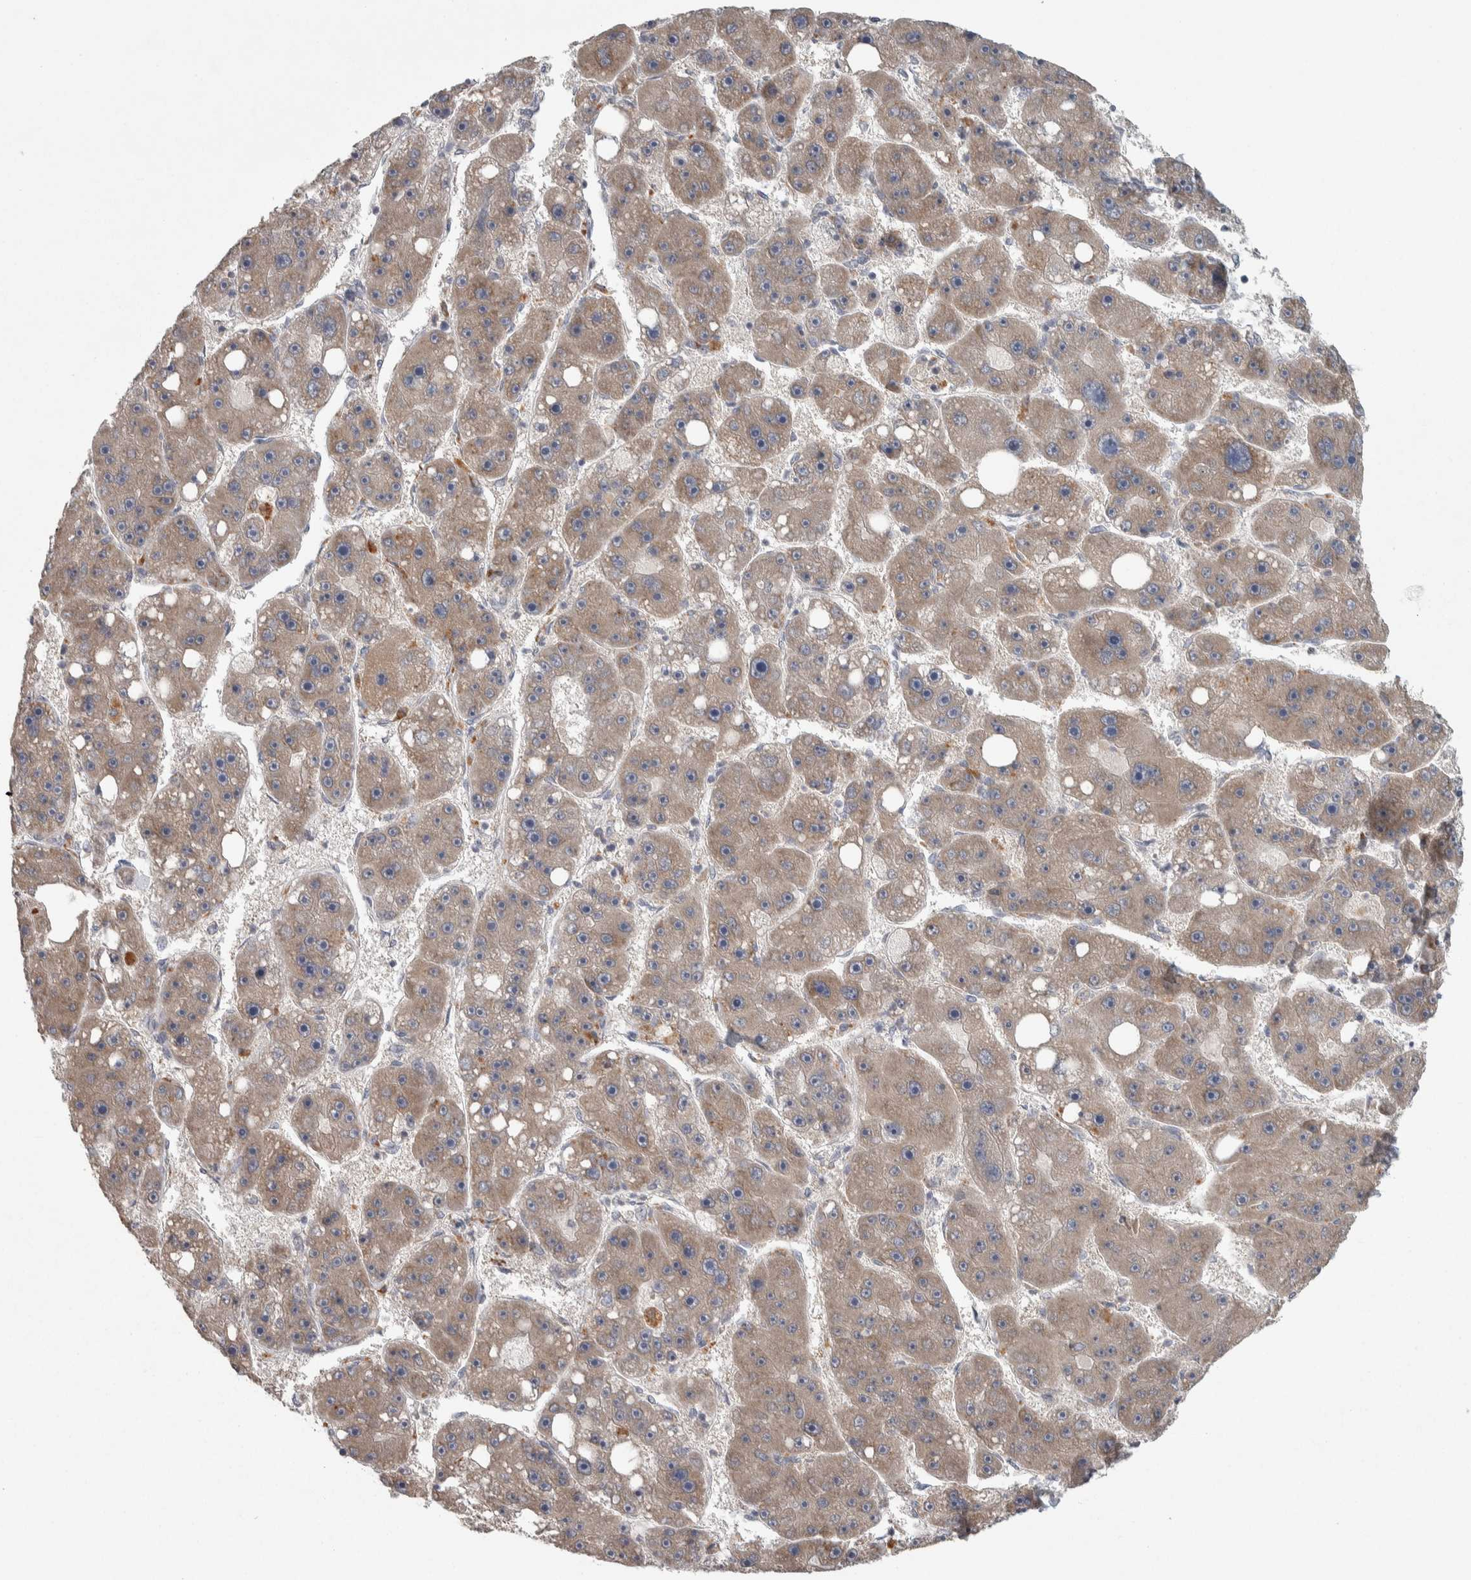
{"staining": {"intensity": "weak", "quantity": ">75%", "location": "cytoplasmic/membranous"}, "tissue": "liver cancer", "cell_type": "Tumor cells", "image_type": "cancer", "snomed": [{"axis": "morphology", "description": "Carcinoma, Hepatocellular, NOS"}, {"axis": "topography", "description": "Liver"}], "caption": "Liver hepatocellular carcinoma tissue shows weak cytoplasmic/membranous staining in approximately >75% of tumor cells, visualized by immunohistochemistry. (DAB (3,3'-diaminobenzidine) = brown stain, brightfield microscopy at high magnification).", "gene": "SRP68", "patient": {"sex": "female", "age": 61}}